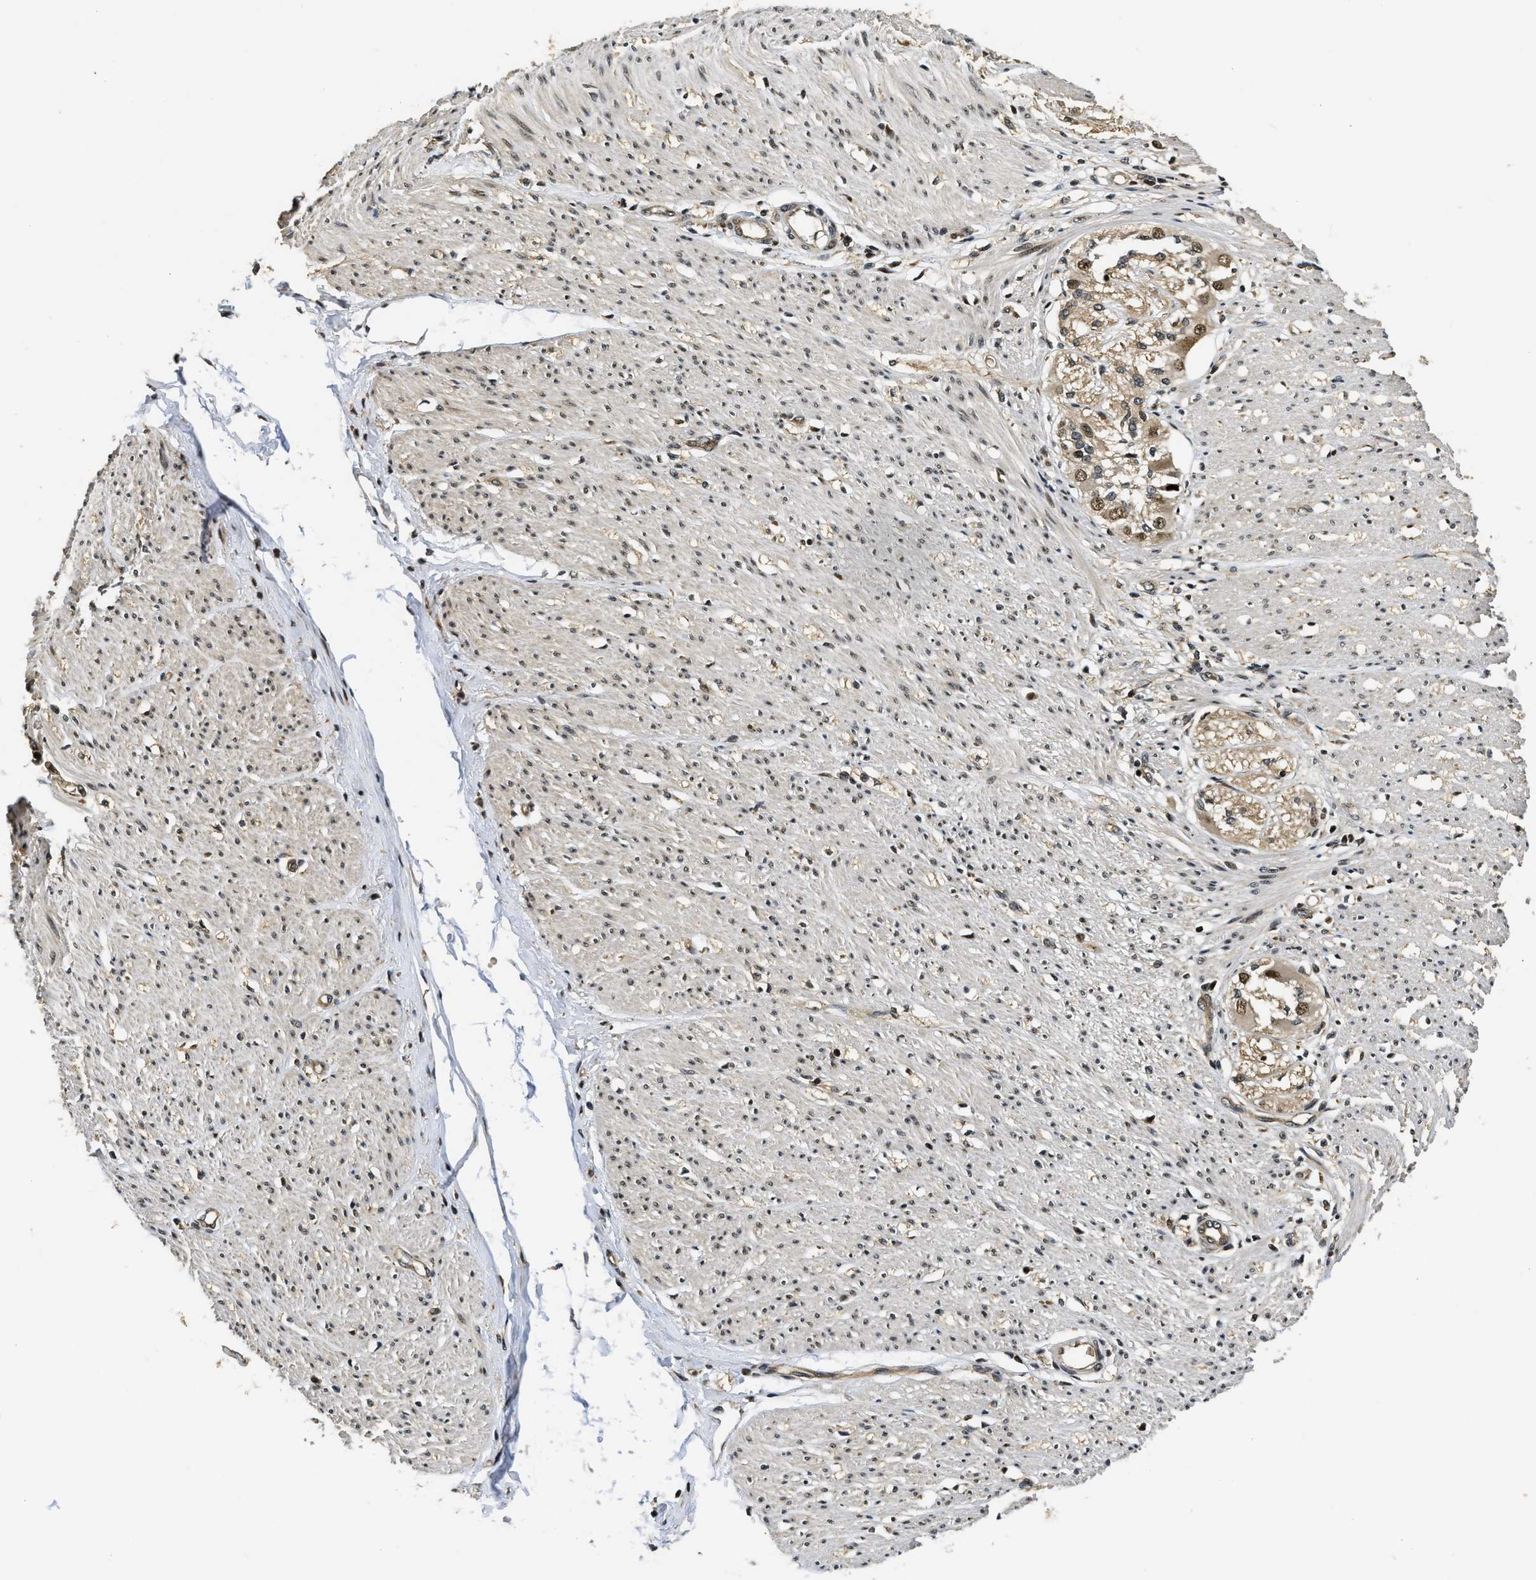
{"staining": {"intensity": "moderate", "quantity": ">75%", "location": "cytoplasmic/membranous,nuclear"}, "tissue": "adipose tissue", "cell_type": "Adipocytes", "image_type": "normal", "snomed": [{"axis": "morphology", "description": "Normal tissue, NOS"}, {"axis": "morphology", "description": "Adenocarcinoma, NOS"}, {"axis": "topography", "description": "Colon"}, {"axis": "topography", "description": "Peripheral nerve tissue"}], "caption": "A micrograph showing moderate cytoplasmic/membranous,nuclear positivity in about >75% of adipocytes in normal adipose tissue, as visualized by brown immunohistochemical staining.", "gene": "ADSL", "patient": {"sex": "male", "age": 14}}